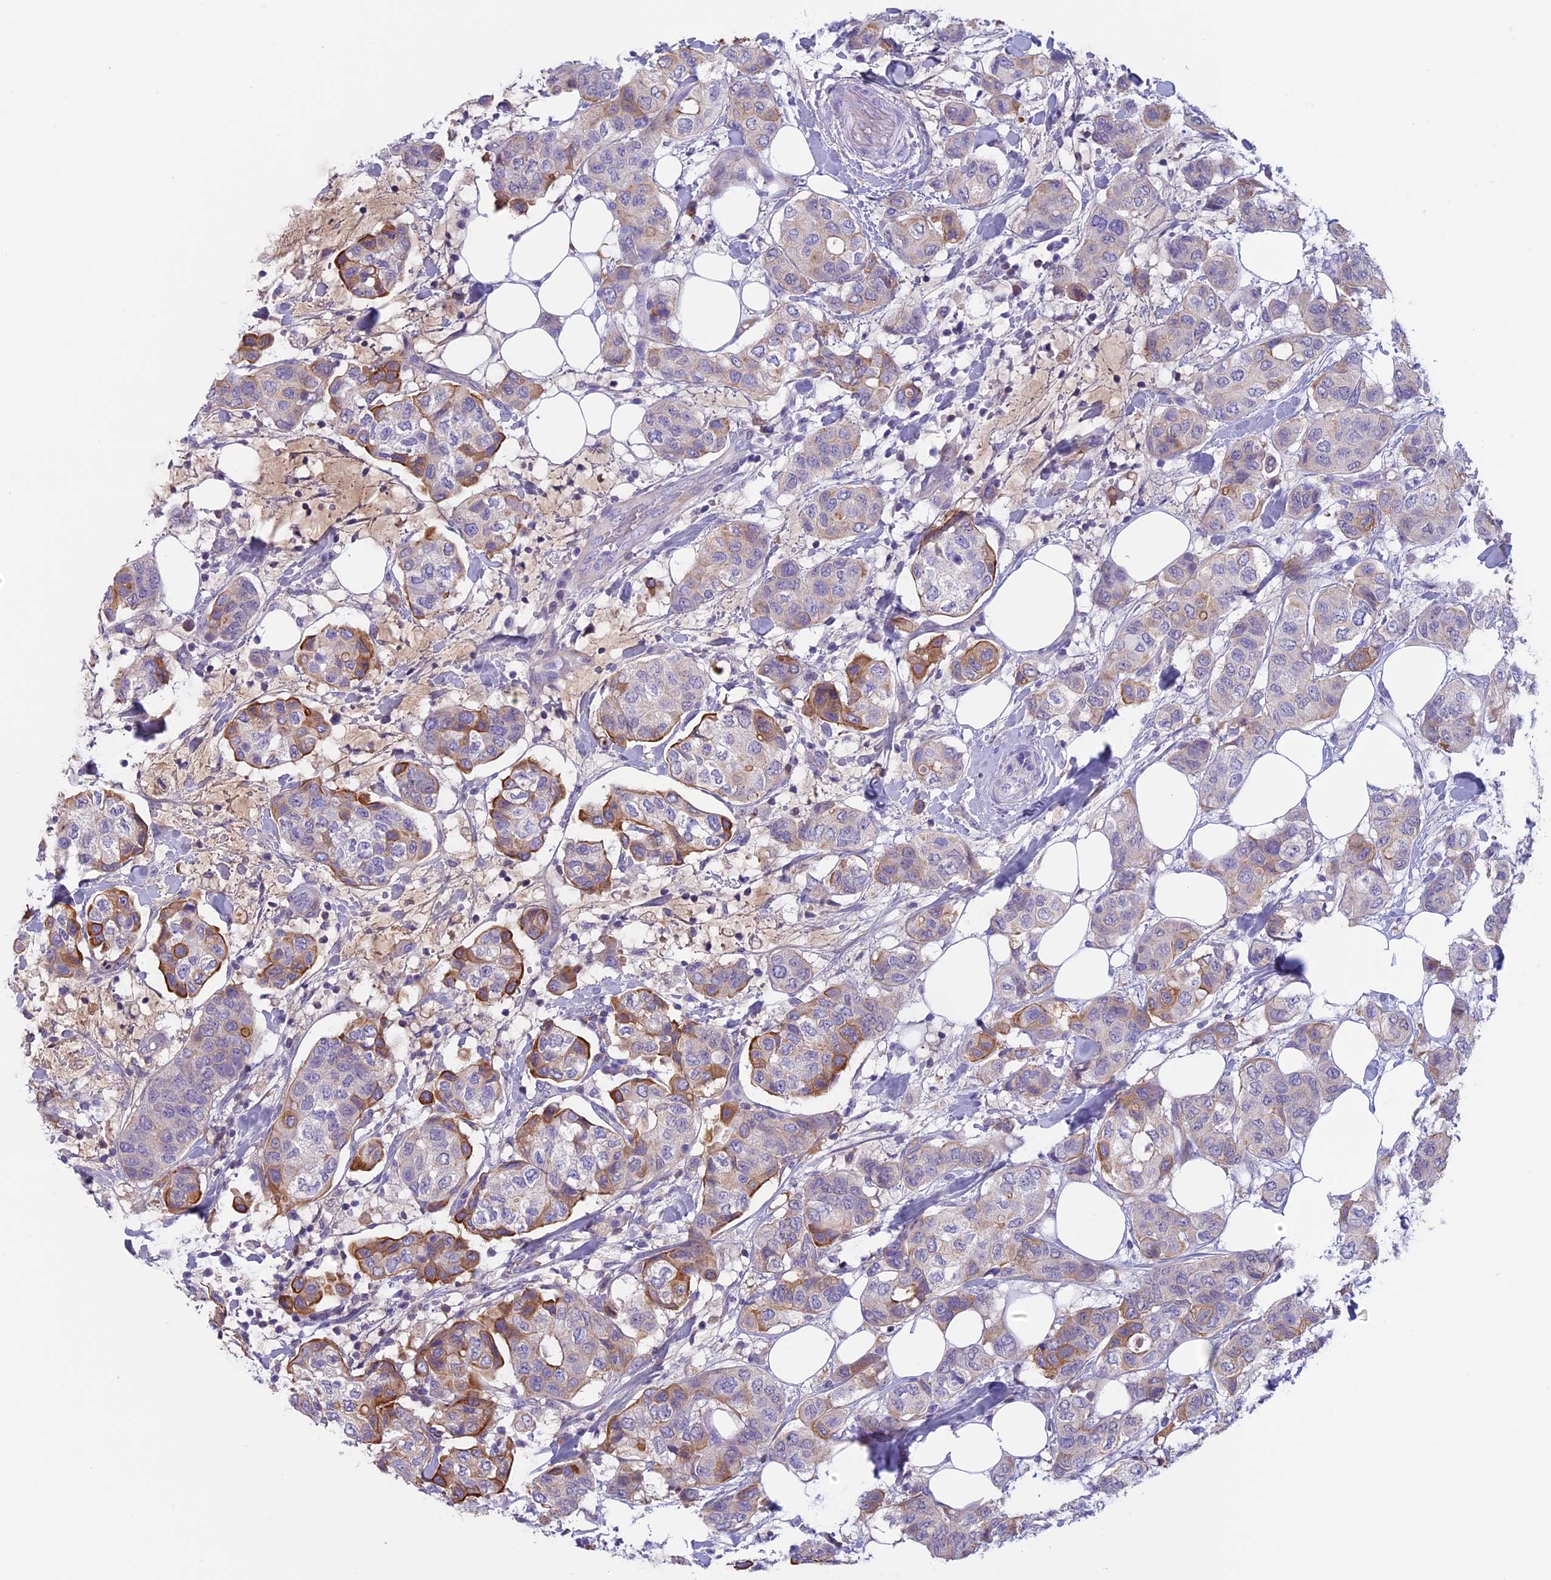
{"staining": {"intensity": "moderate", "quantity": "<25%", "location": "cytoplasmic/membranous"}, "tissue": "breast cancer", "cell_type": "Tumor cells", "image_type": "cancer", "snomed": [{"axis": "morphology", "description": "Lobular carcinoma"}, {"axis": "topography", "description": "Breast"}], "caption": "Breast lobular carcinoma stained with DAB (3,3'-diaminobenzidine) immunohistochemistry displays low levels of moderate cytoplasmic/membranous expression in about <25% of tumor cells. The staining is performed using DAB (3,3'-diaminobenzidine) brown chromogen to label protein expression. The nuclei are counter-stained blue using hematoxylin.", "gene": "ANGPTL2", "patient": {"sex": "female", "age": 51}}